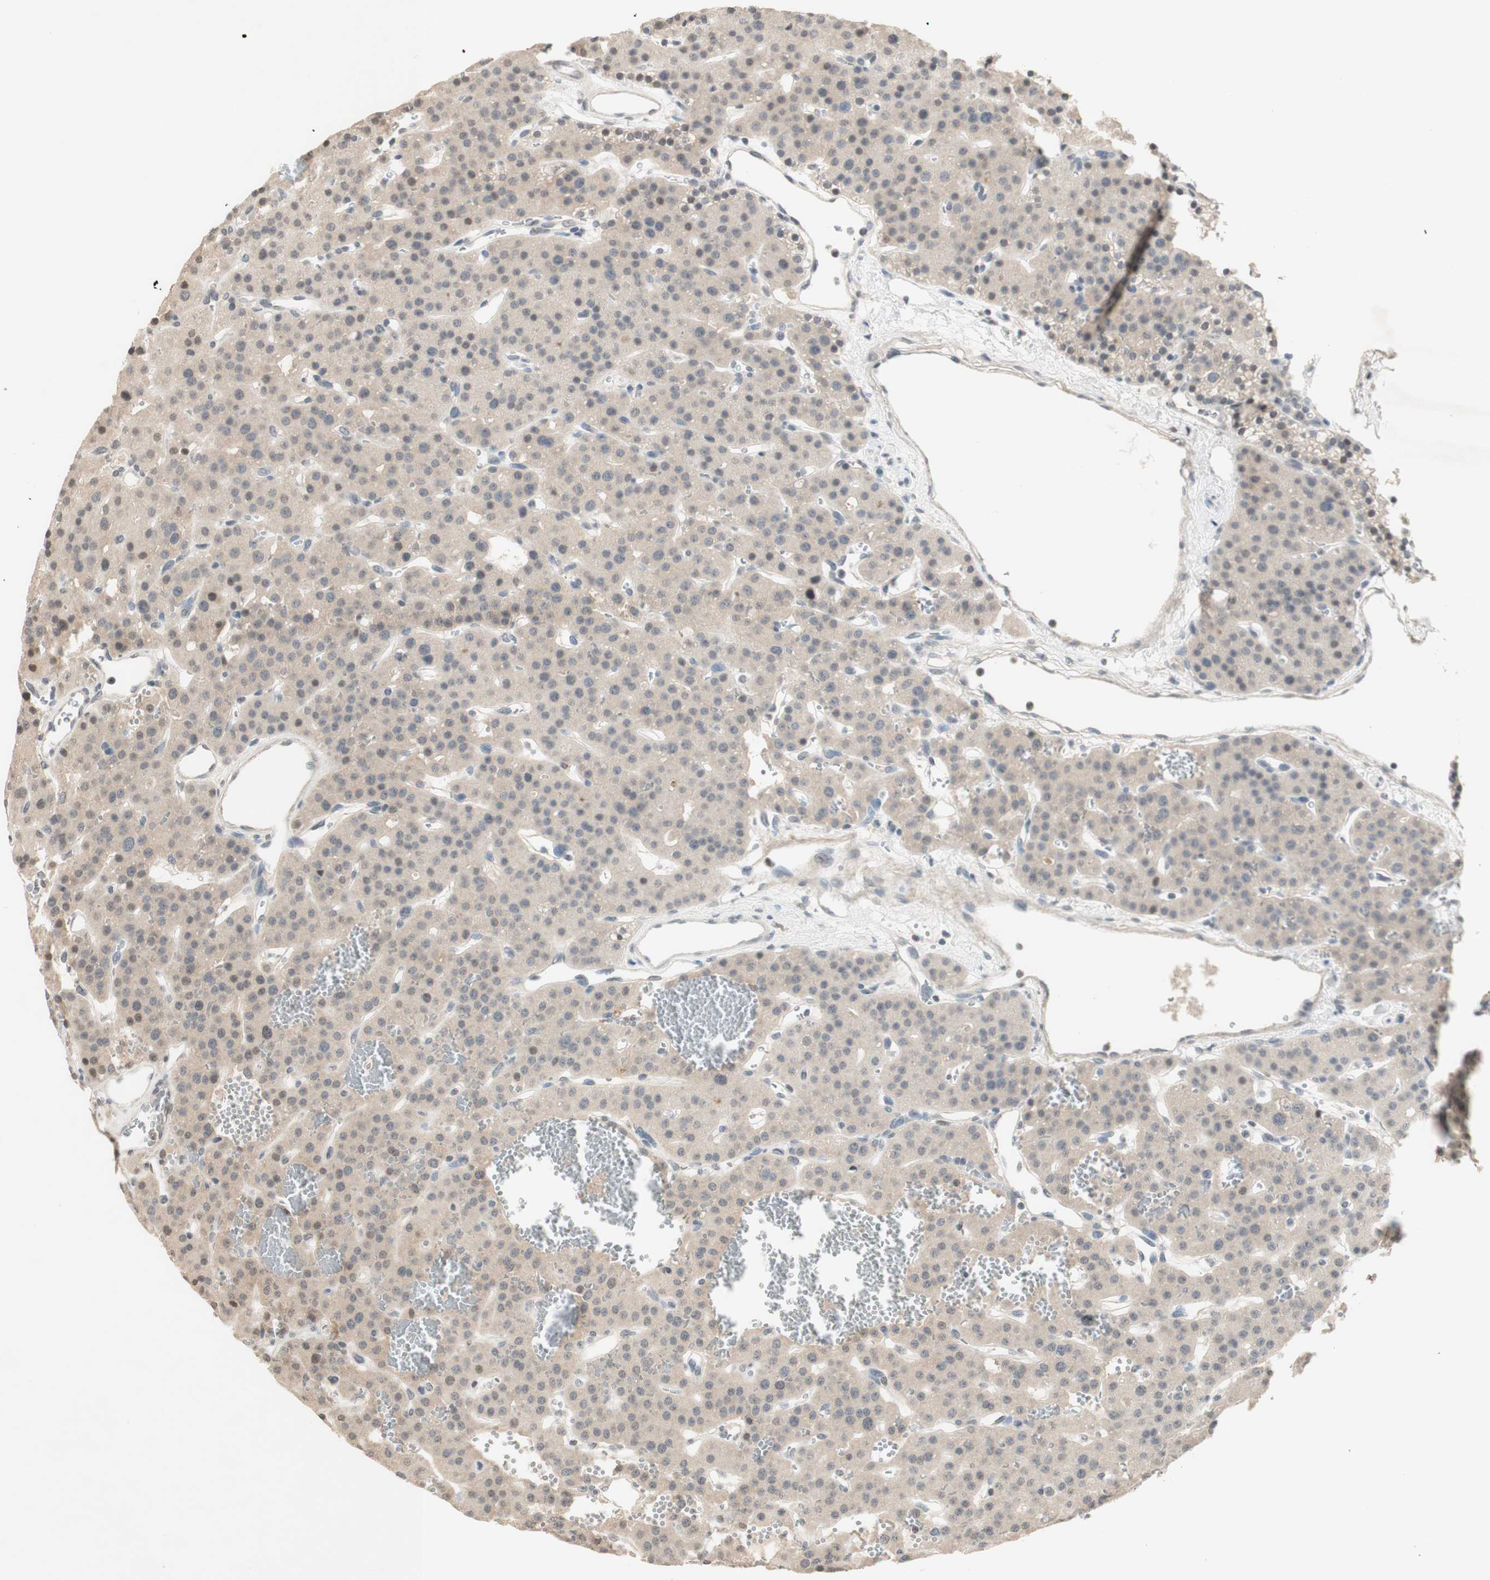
{"staining": {"intensity": "weak", "quantity": ">75%", "location": "cytoplasmic/membranous"}, "tissue": "parathyroid gland", "cell_type": "Glandular cells", "image_type": "normal", "snomed": [{"axis": "morphology", "description": "Normal tissue, NOS"}, {"axis": "morphology", "description": "Adenoma, NOS"}, {"axis": "topography", "description": "Parathyroid gland"}], "caption": "The micrograph shows immunohistochemical staining of unremarkable parathyroid gland. There is weak cytoplasmic/membranous expression is appreciated in approximately >75% of glandular cells. (Stains: DAB (3,3'-diaminobenzidine) in brown, nuclei in blue, Microscopy: brightfield microscopy at high magnification).", "gene": "GLI1", "patient": {"sex": "female", "age": 81}}